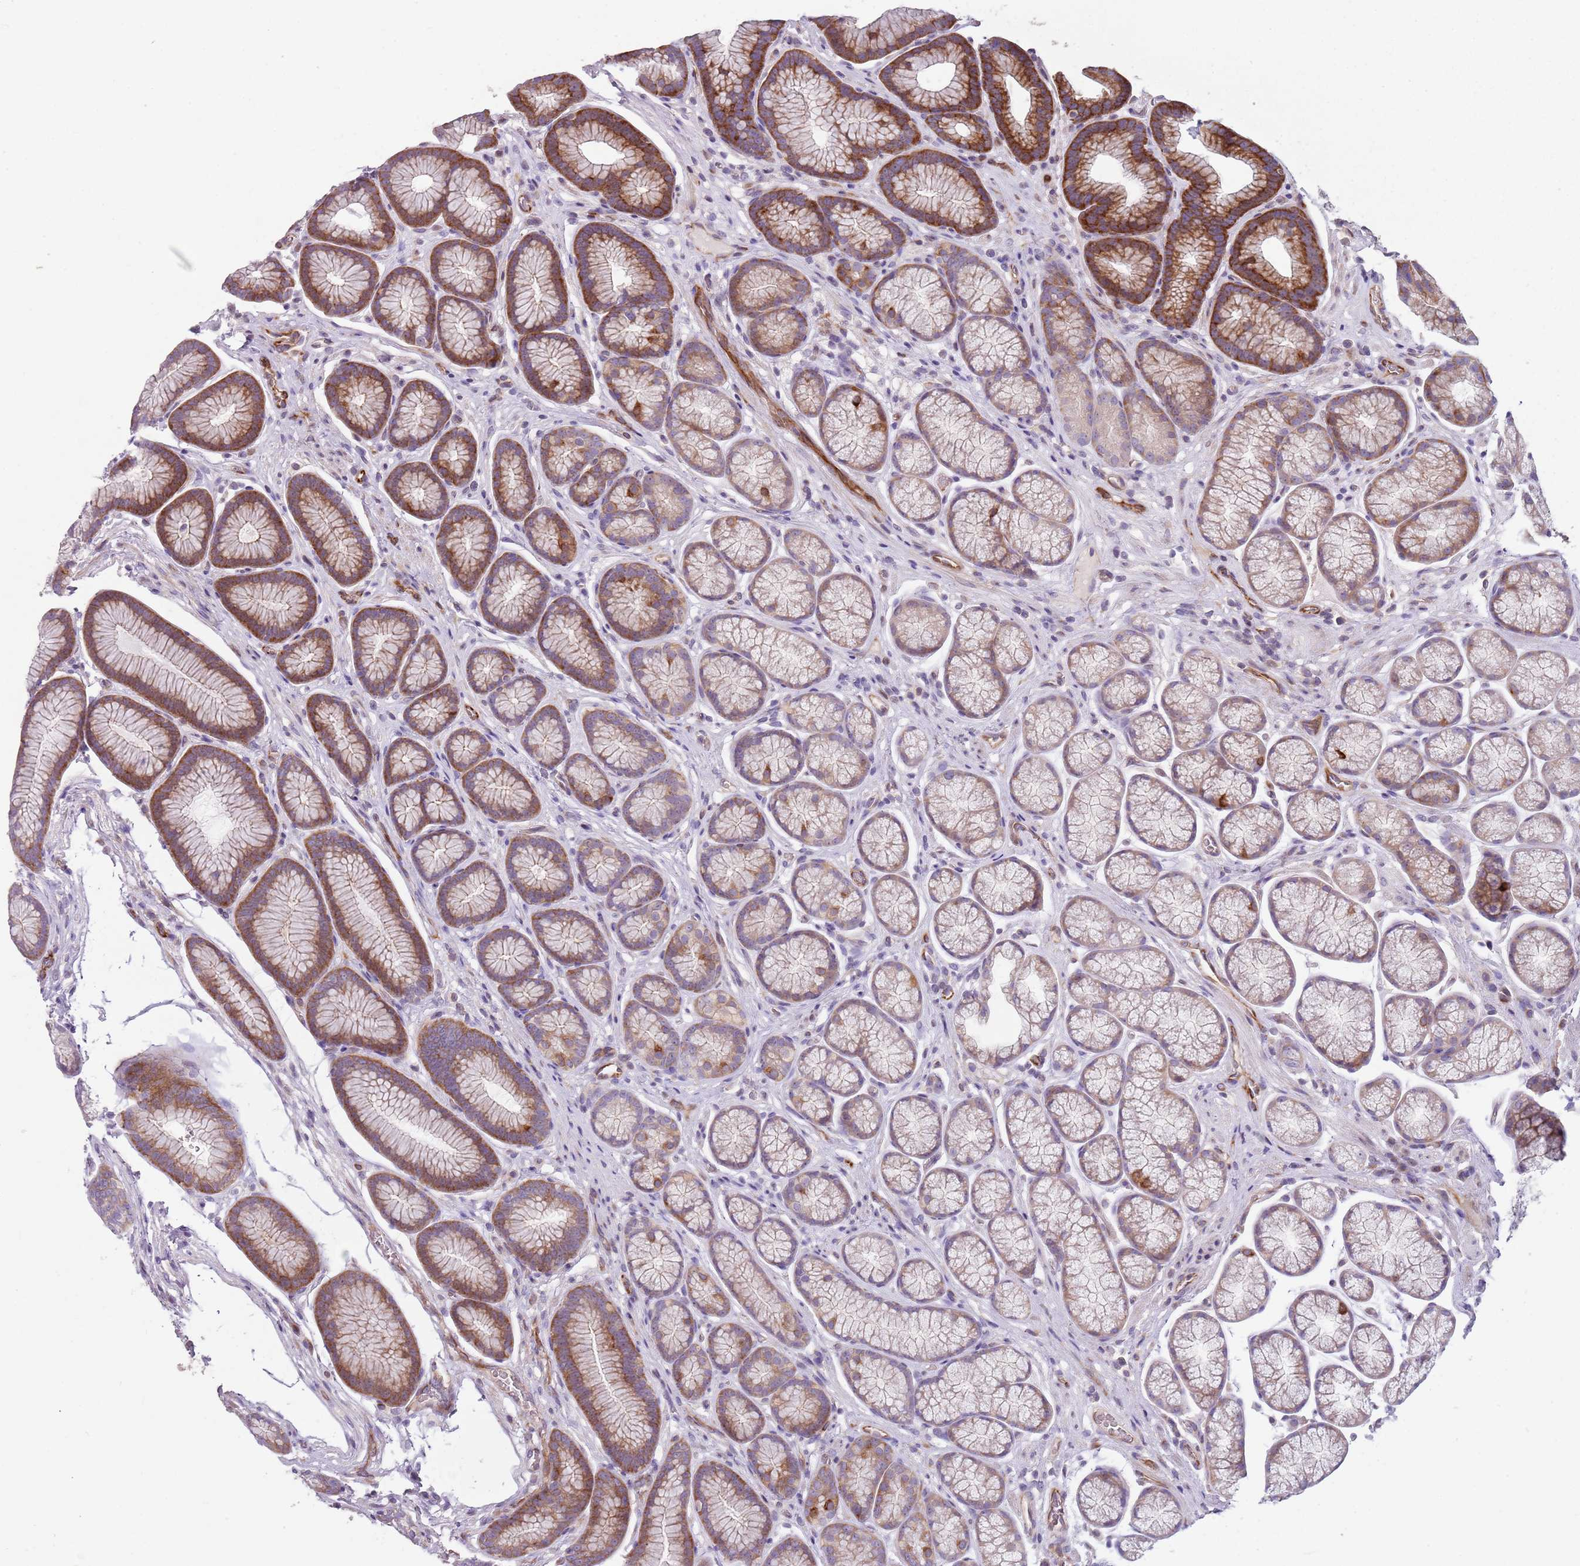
{"staining": {"intensity": "moderate", "quantity": "25%-75%", "location": "cytoplasmic/membranous"}, "tissue": "stomach", "cell_type": "Glandular cells", "image_type": "normal", "snomed": [{"axis": "morphology", "description": "Normal tissue, NOS"}, {"axis": "topography", "description": "Stomach"}], "caption": "Approximately 25%-75% of glandular cells in normal human stomach demonstrate moderate cytoplasmic/membranous protein staining as visualized by brown immunohistochemical staining.", "gene": "ZNF583", "patient": {"sex": "male", "age": 42}}